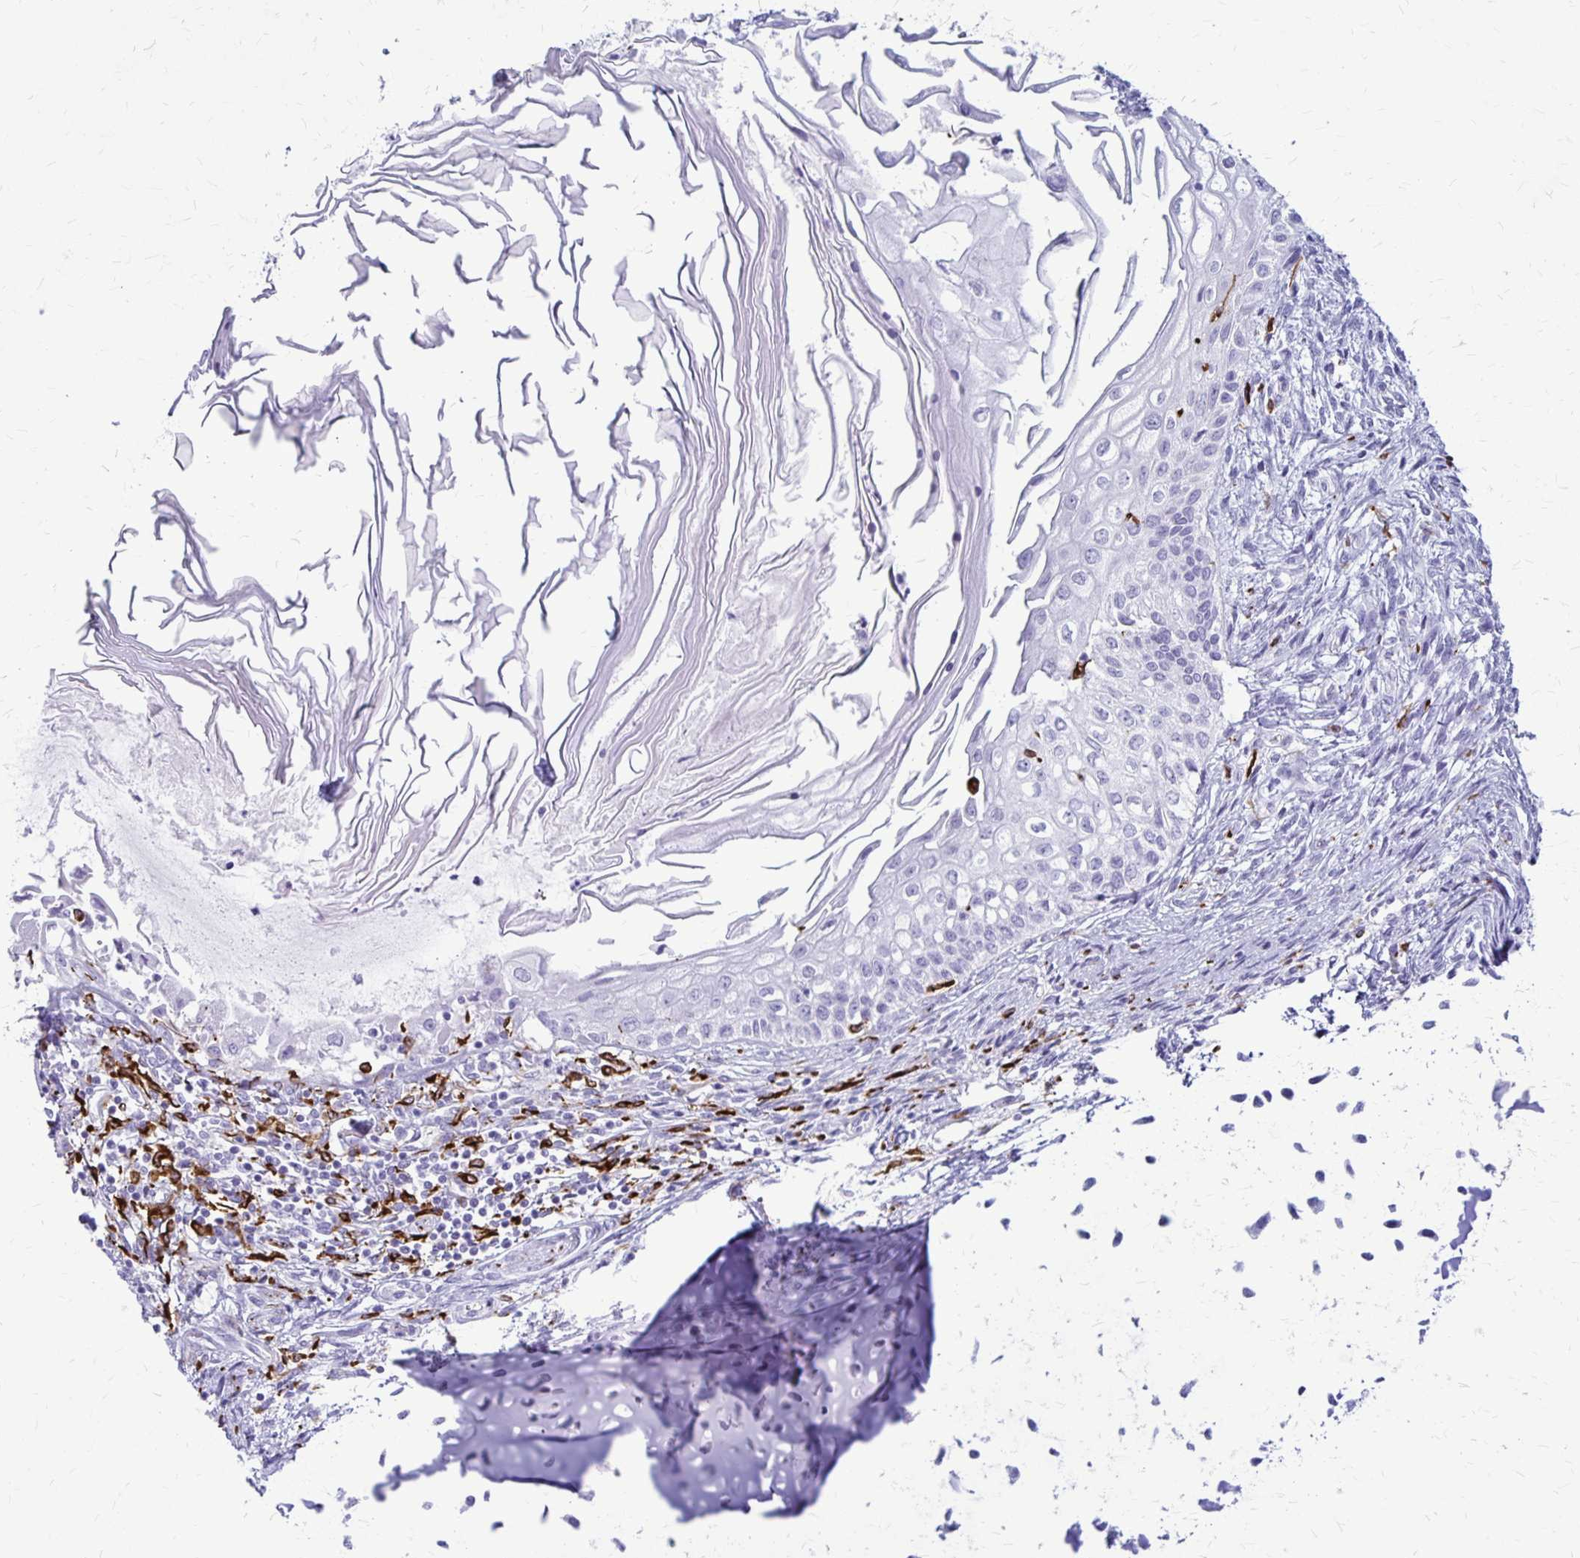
{"staining": {"intensity": "negative", "quantity": "none", "location": "none"}, "tissue": "testis cancer", "cell_type": "Tumor cells", "image_type": "cancer", "snomed": [{"axis": "morphology", "description": "Carcinoma, Embryonal, NOS"}, {"axis": "topography", "description": "Testis"}], "caption": "DAB immunohistochemical staining of testis cancer (embryonal carcinoma) displays no significant staining in tumor cells.", "gene": "RTN1", "patient": {"sex": "male", "age": 37}}